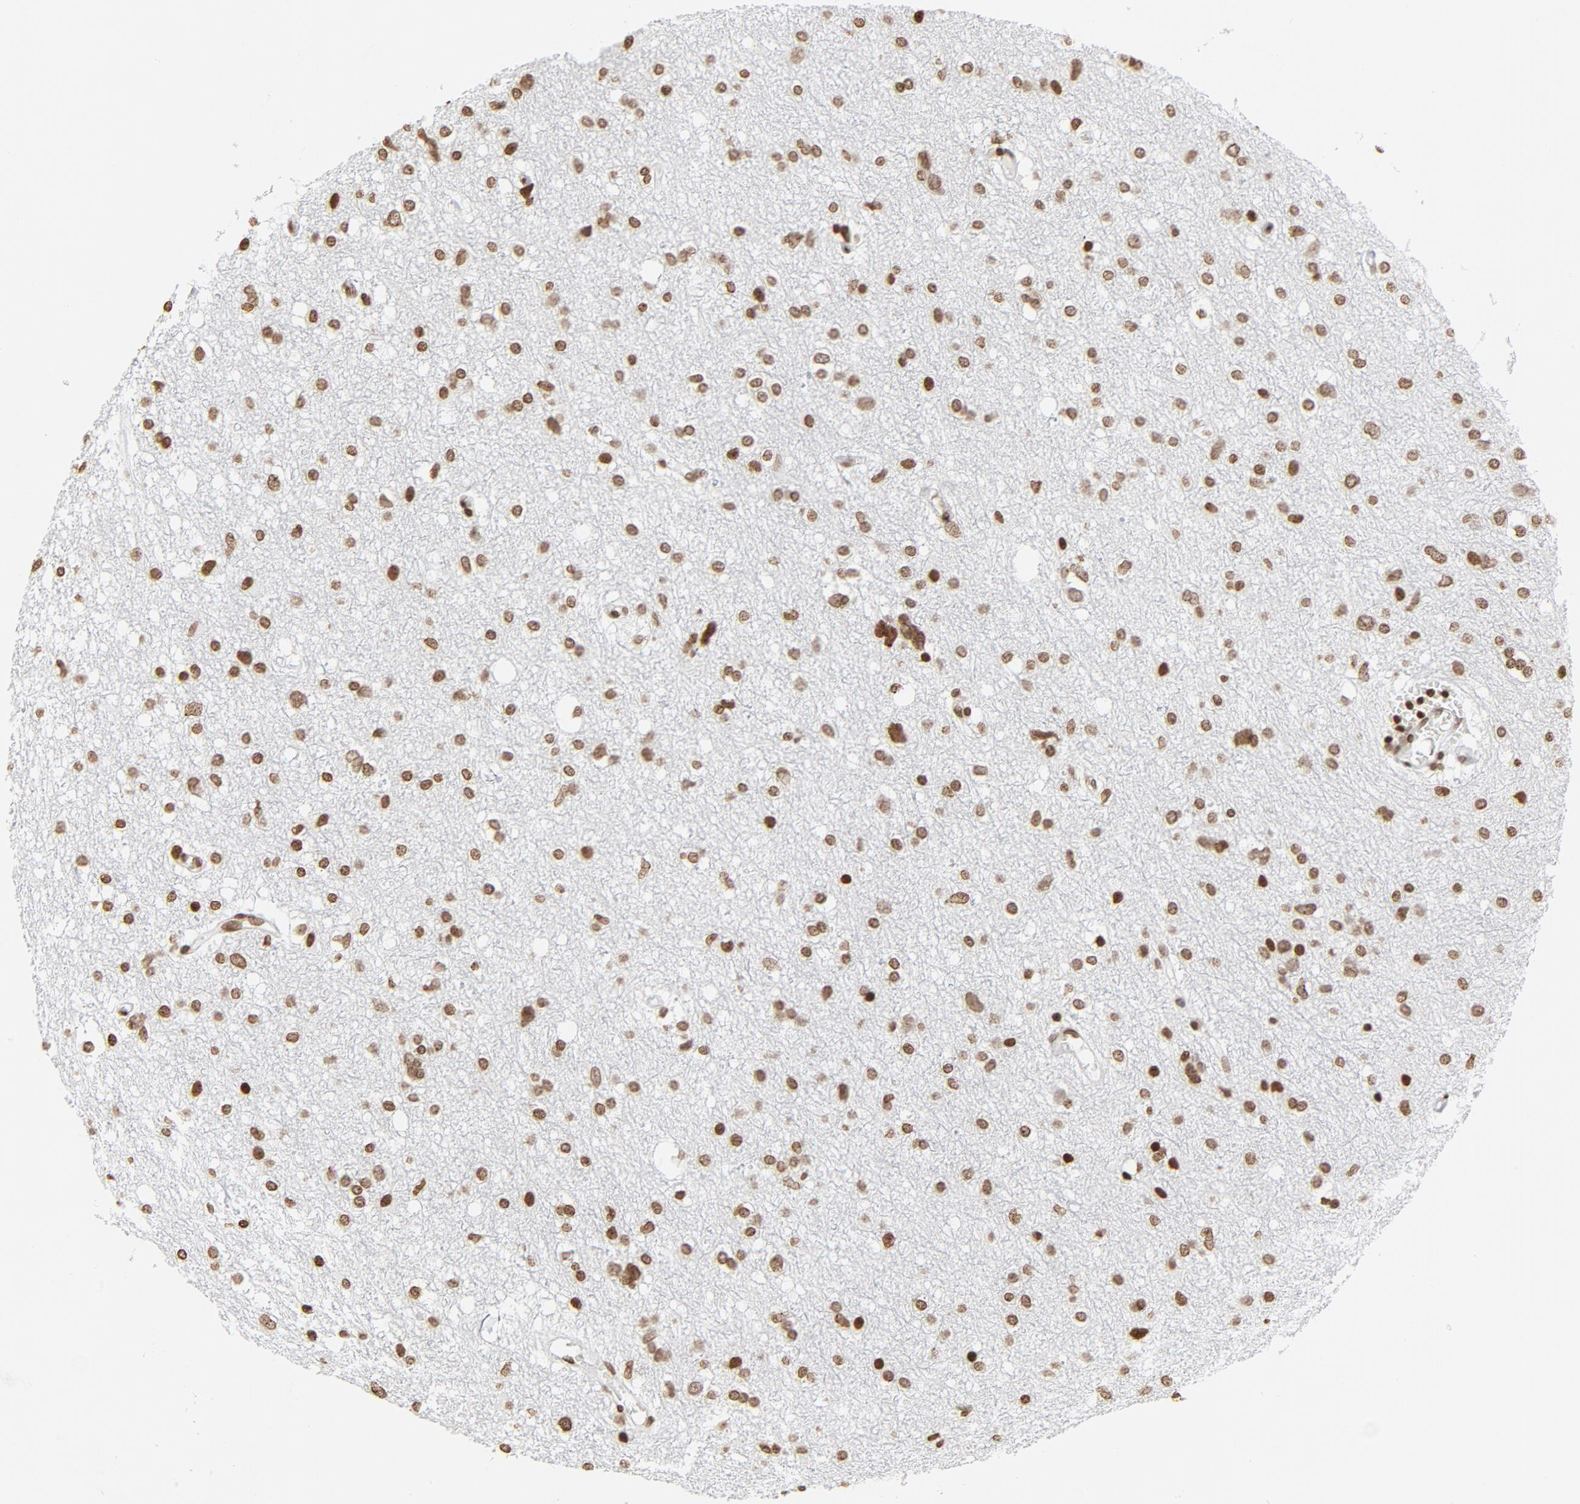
{"staining": {"intensity": "moderate", "quantity": ">75%", "location": "nuclear"}, "tissue": "glioma", "cell_type": "Tumor cells", "image_type": "cancer", "snomed": [{"axis": "morphology", "description": "Glioma, malignant, High grade"}, {"axis": "topography", "description": "Brain"}], "caption": "A high-resolution image shows immunohistochemistry staining of malignant high-grade glioma, which displays moderate nuclear expression in about >75% of tumor cells.", "gene": "H2AC12", "patient": {"sex": "female", "age": 59}}